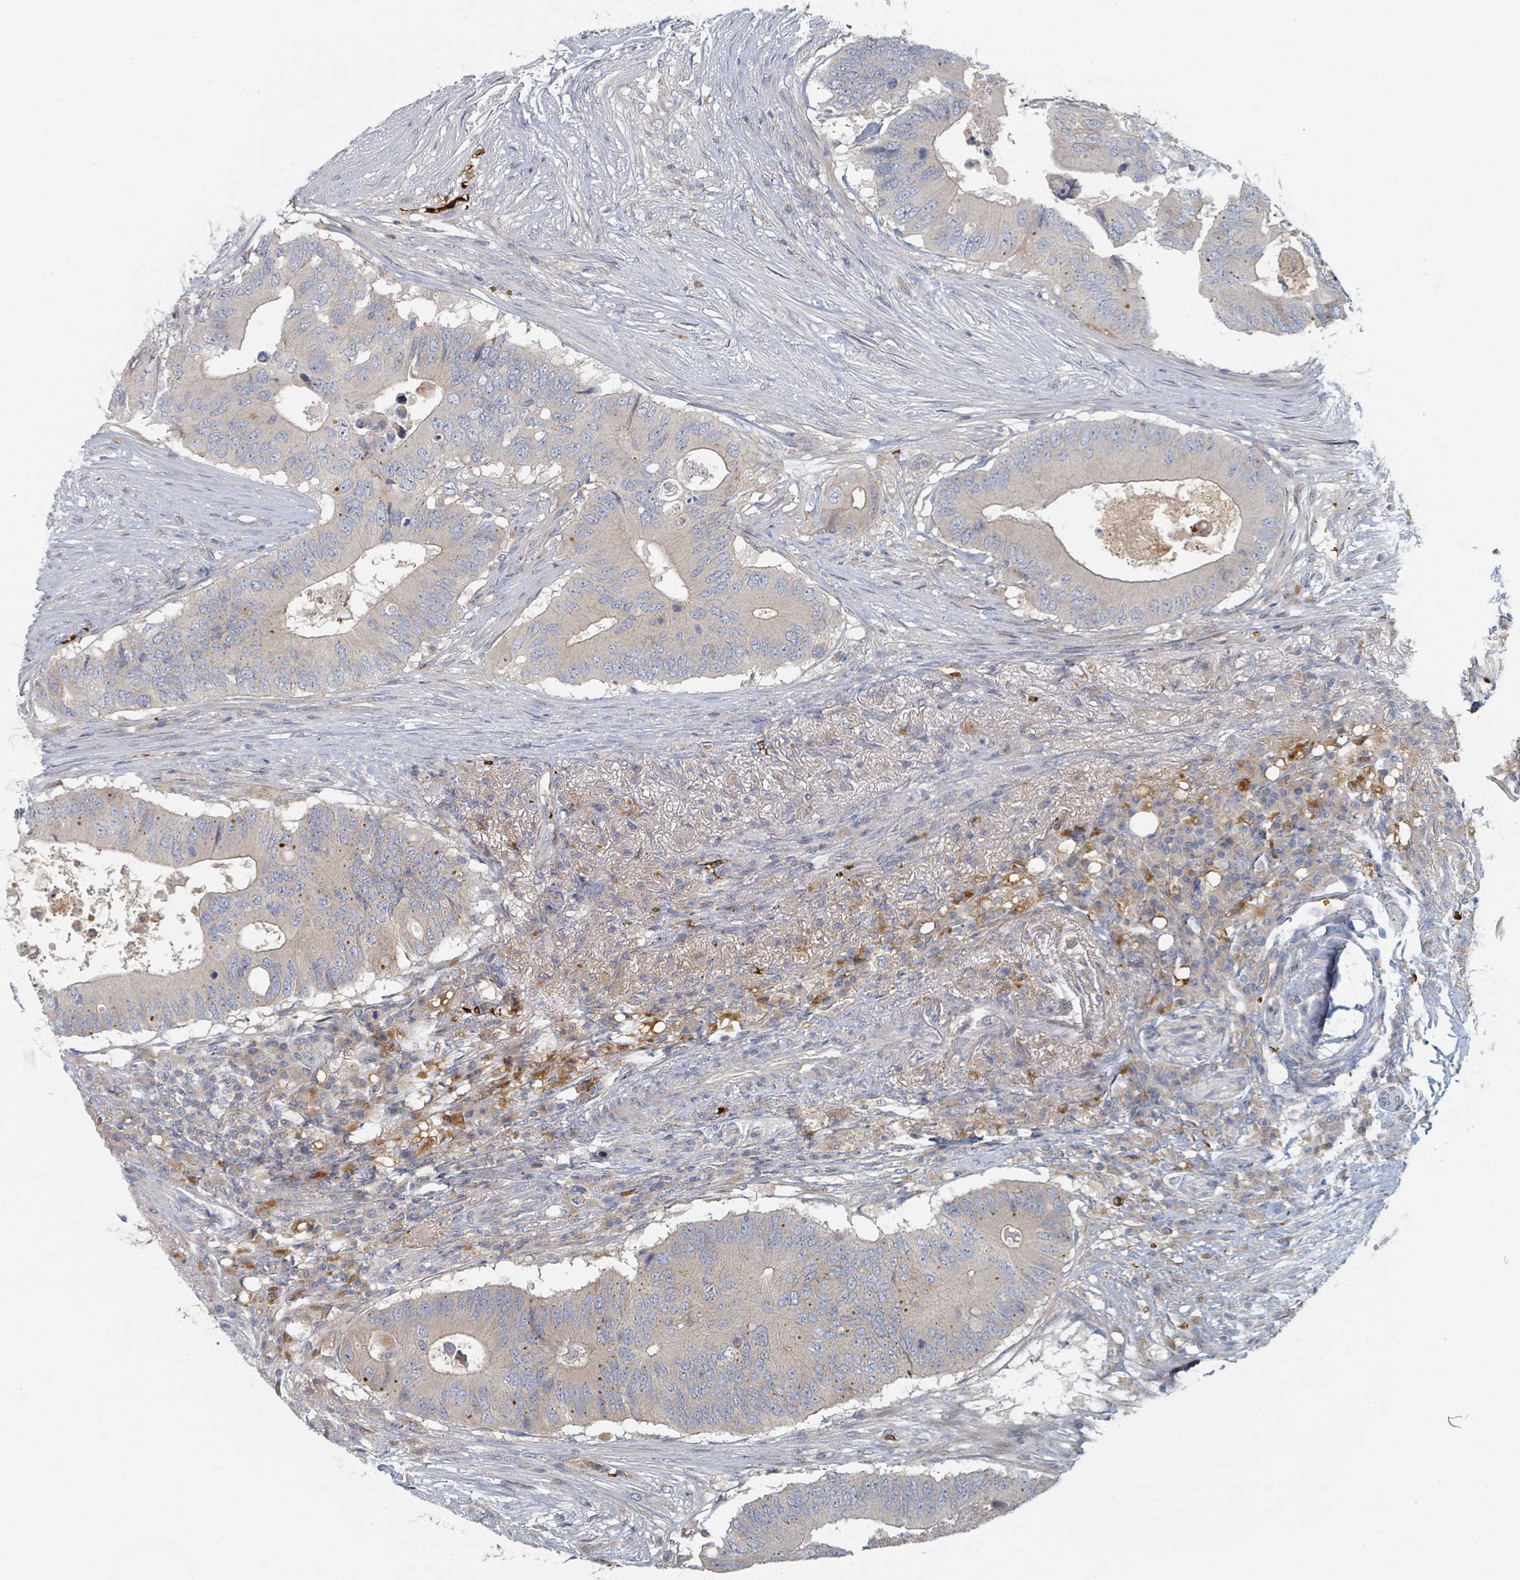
{"staining": {"intensity": "negative", "quantity": "none", "location": "none"}, "tissue": "colorectal cancer", "cell_type": "Tumor cells", "image_type": "cancer", "snomed": [{"axis": "morphology", "description": "Adenocarcinoma, NOS"}, {"axis": "topography", "description": "Colon"}], "caption": "This histopathology image is of colorectal adenocarcinoma stained with immunohistochemistry (IHC) to label a protein in brown with the nuclei are counter-stained blue. There is no staining in tumor cells.", "gene": "TRPC4AP", "patient": {"sex": "male", "age": 71}}